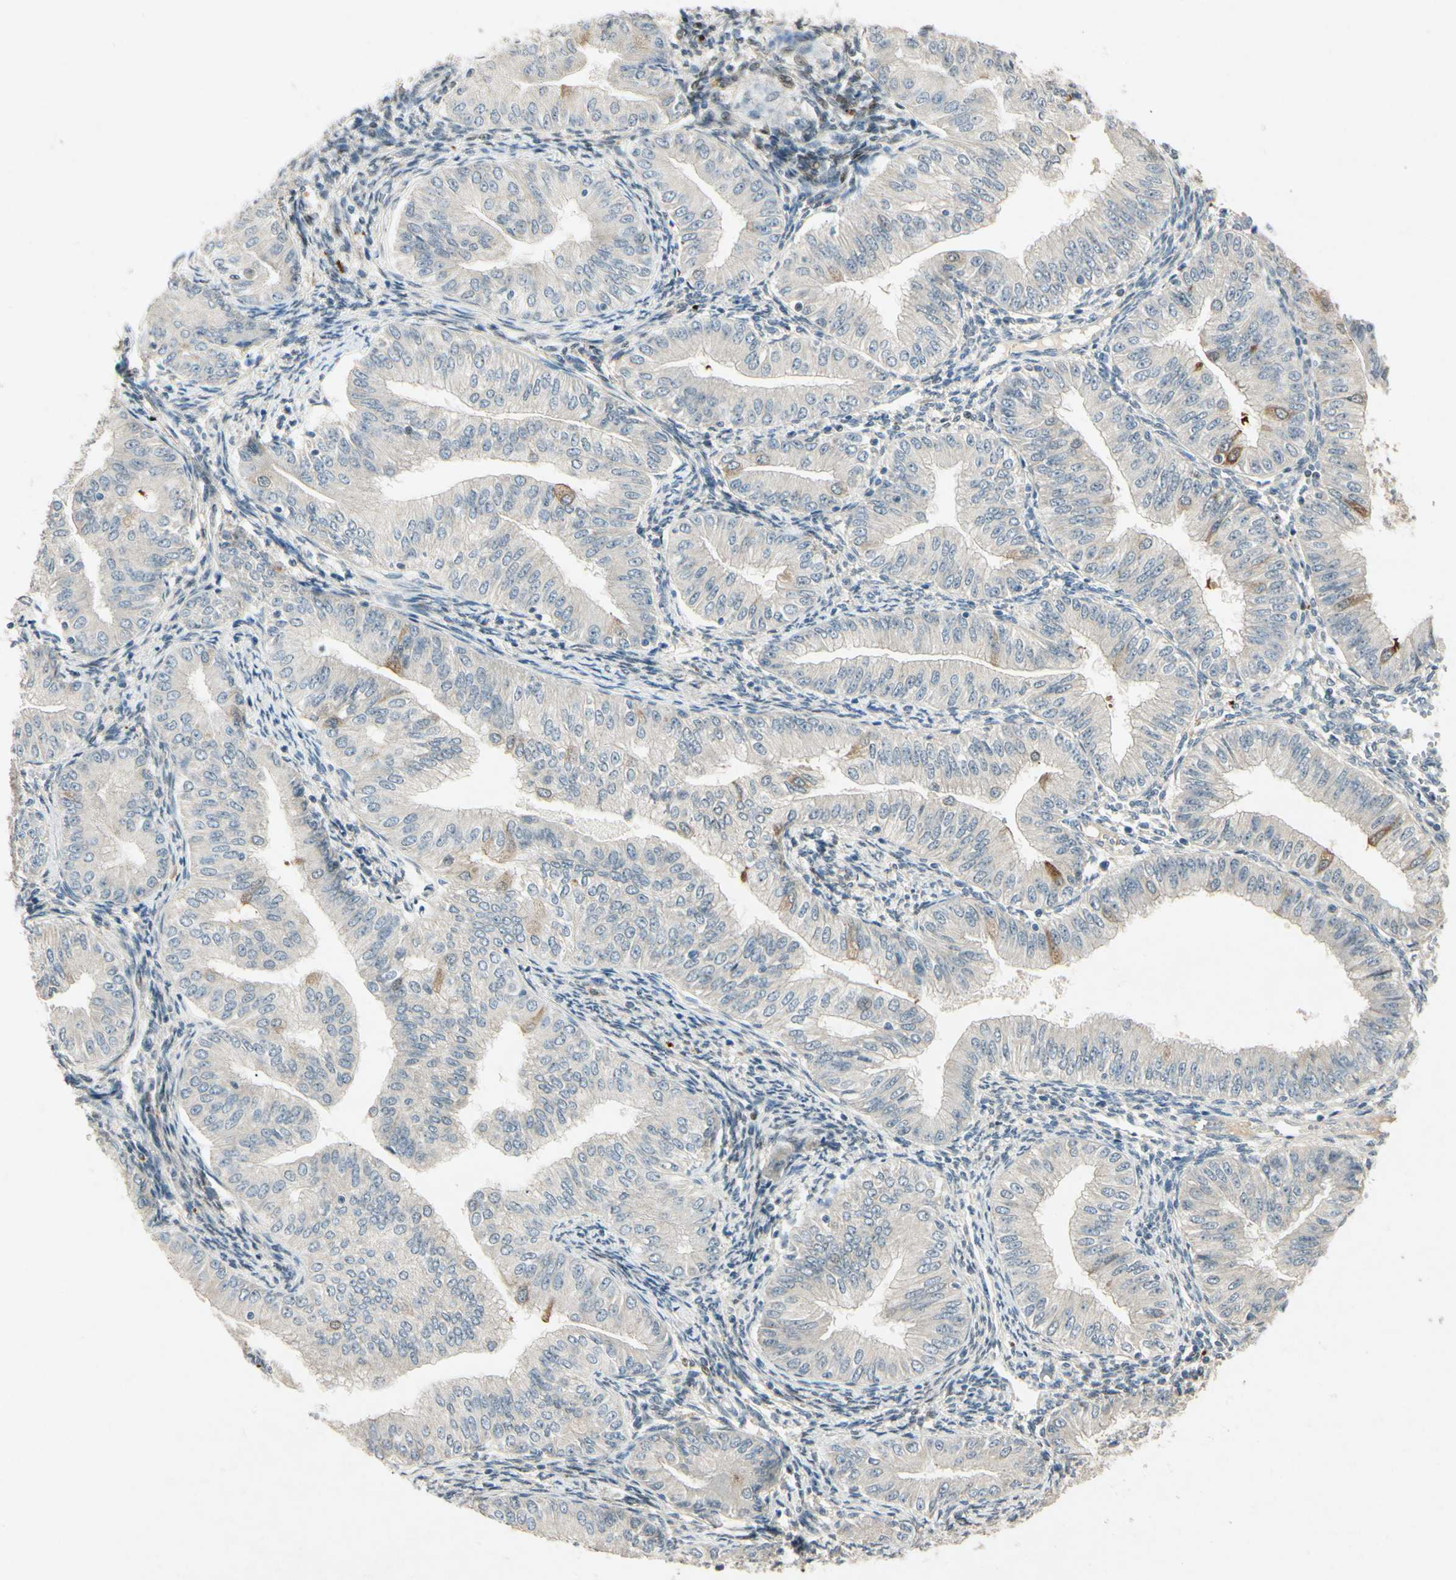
{"staining": {"intensity": "weak", "quantity": "<25%", "location": "cytoplasmic/membranous"}, "tissue": "endometrial cancer", "cell_type": "Tumor cells", "image_type": "cancer", "snomed": [{"axis": "morphology", "description": "Normal tissue, NOS"}, {"axis": "morphology", "description": "Adenocarcinoma, NOS"}, {"axis": "topography", "description": "Endometrium"}], "caption": "This is an immunohistochemistry (IHC) image of human endometrial cancer (adenocarcinoma). There is no positivity in tumor cells.", "gene": "HSPA1B", "patient": {"sex": "female", "age": 53}}